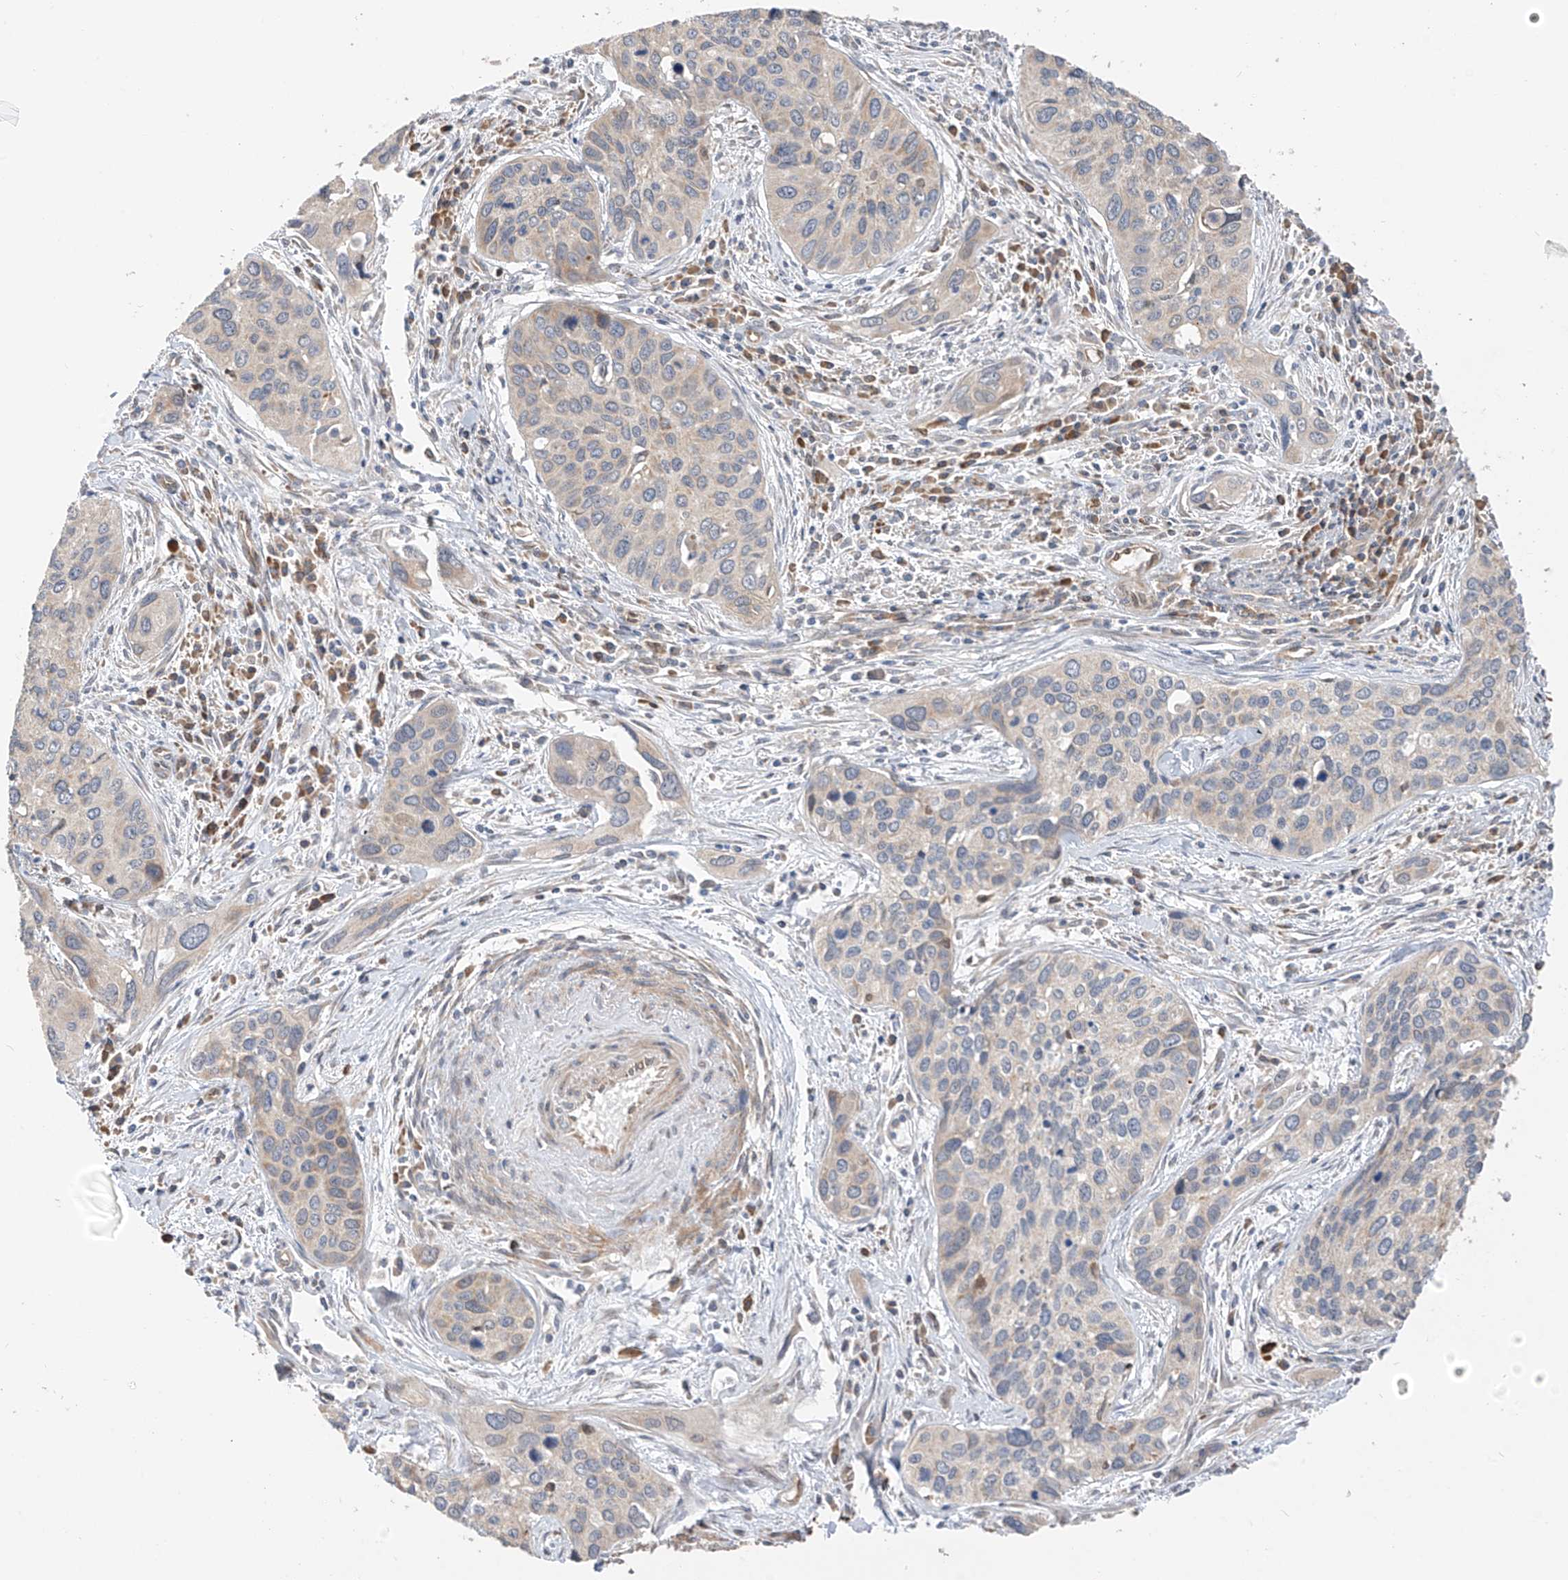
{"staining": {"intensity": "negative", "quantity": "none", "location": "none"}, "tissue": "cervical cancer", "cell_type": "Tumor cells", "image_type": "cancer", "snomed": [{"axis": "morphology", "description": "Squamous cell carcinoma, NOS"}, {"axis": "topography", "description": "Cervix"}], "caption": "There is no significant expression in tumor cells of cervical squamous cell carcinoma.", "gene": "PPA2", "patient": {"sex": "female", "age": 55}}